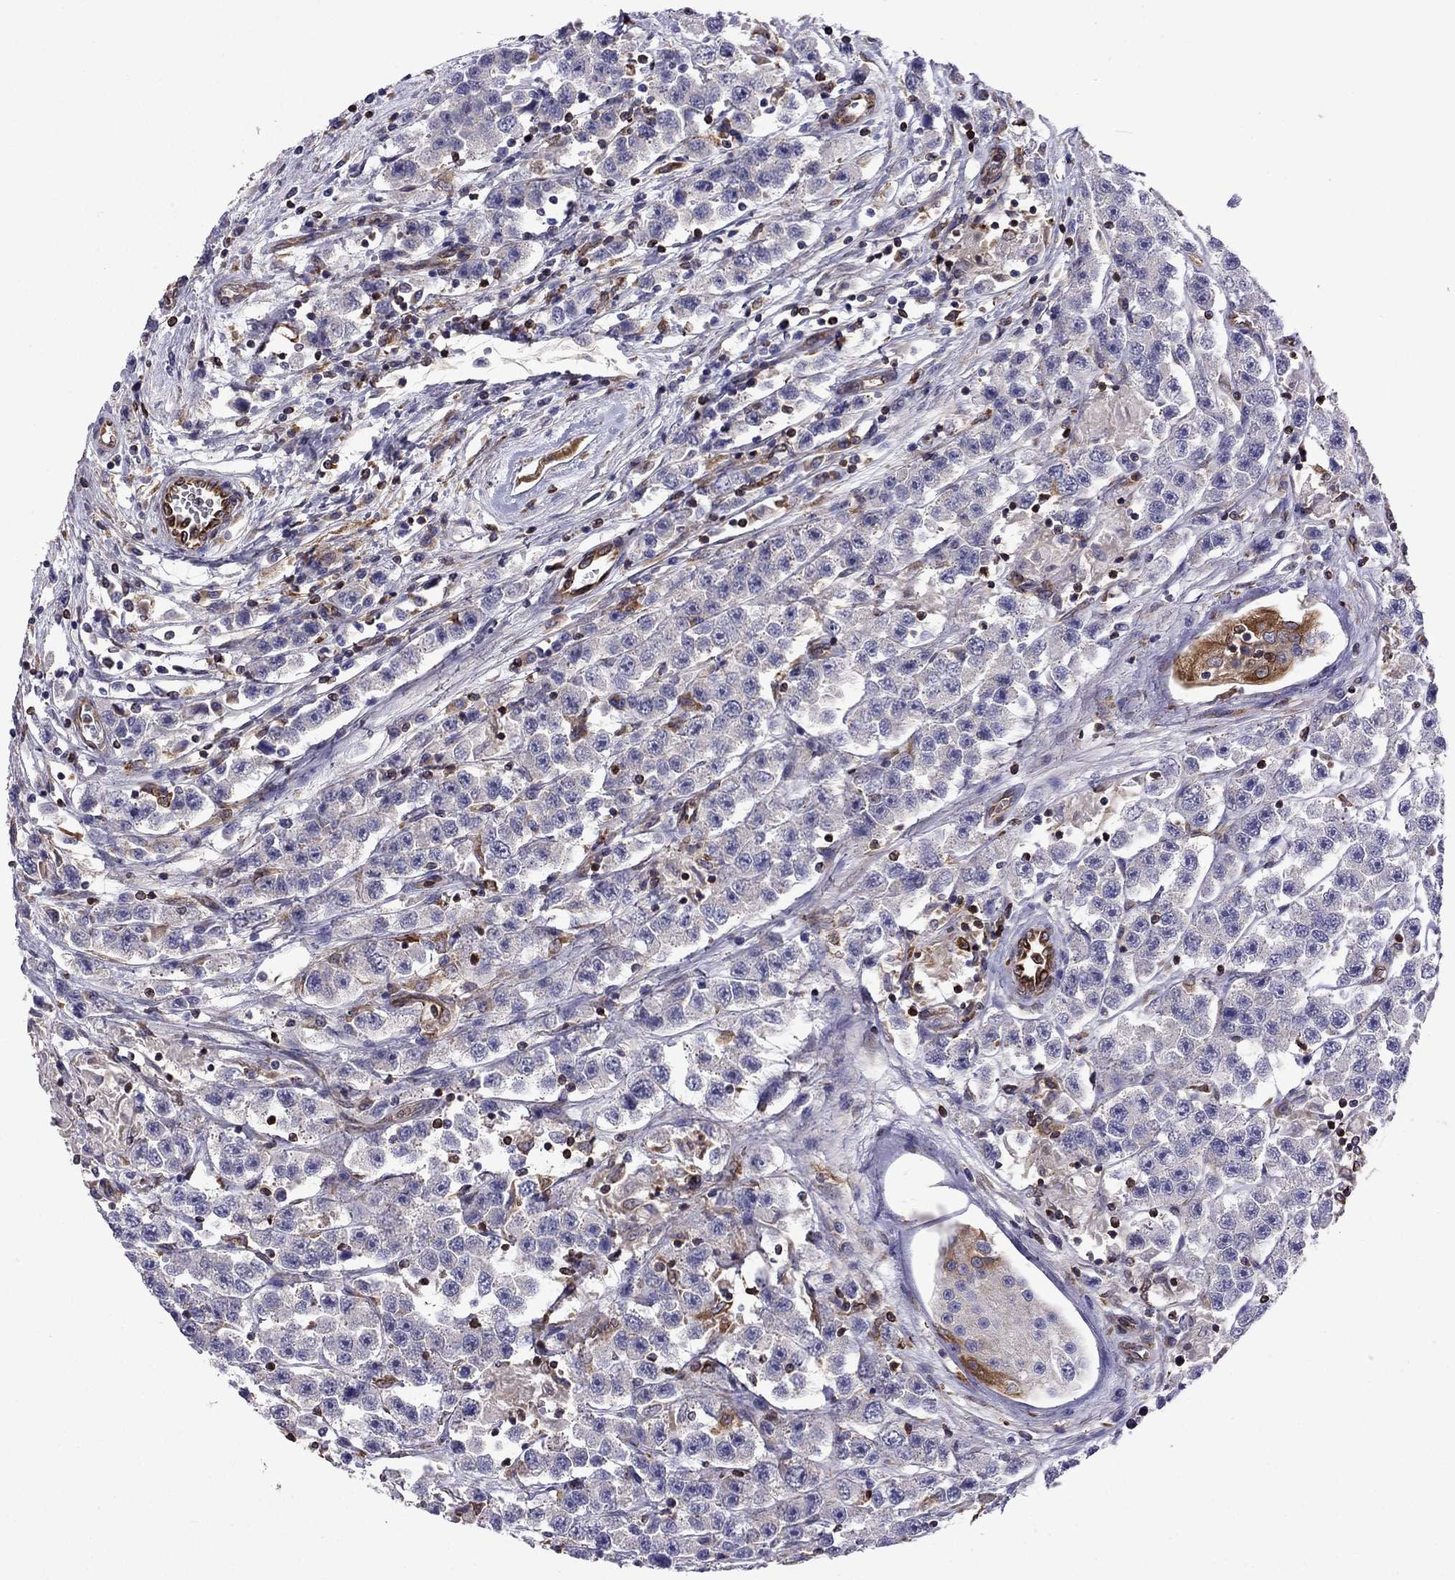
{"staining": {"intensity": "negative", "quantity": "none", "location": "none"}, "tissue": "testis cancer", "cell_type": "Tumor cells", "image_type": "cancer", "snomed": [{"axis": "morphology", "description": "Seminoma, NOS"}, {"axis": "topography", "description": "Testis"}], "caption": "A high-resolution histopathology image shows immunohistochemistry (IHC) staining of testis seminoma, which displays no significant positivity in tumor cells.", "gene": "GNAL", "patient": {"sex": "male", "age": 45}}